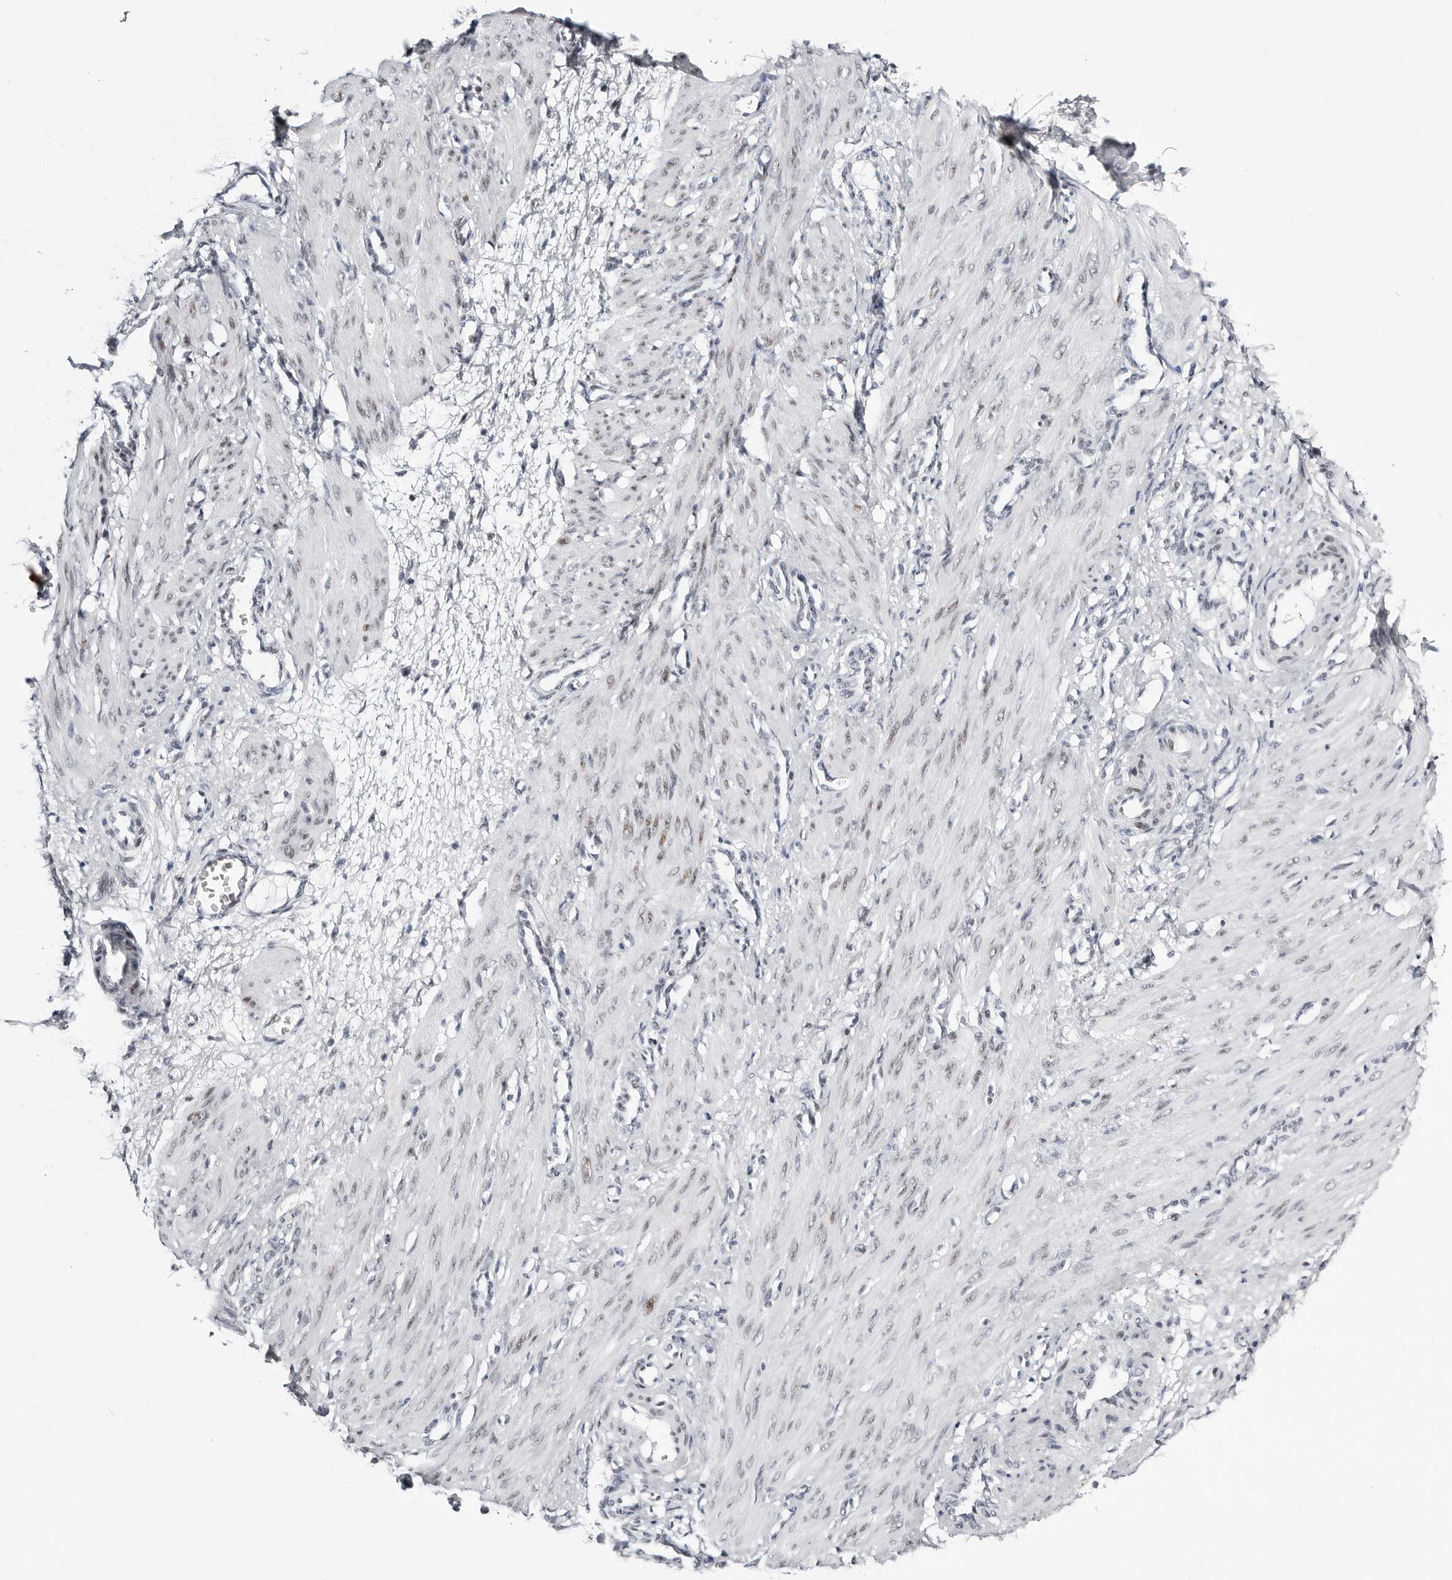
{"staining": {"intensity": "weak", "quantity": "25%-75%", "location": "nuclear"}, "tissue": "smooth muscle", "cell_type": "Smooth muscle cells", "image_type": "normal", "snomed": [{"axis": "morphology", "description": "Normal tissue, NOS"}, {"axis": "topography", "description": "Endometrium"}], "caption": "Smooth muscle stained with immunohistochemistry demonstrates weak nuclear staining in about 25%-75% of smooth muscle cells.", "gene": "VEZF1", "patient": {"sex": "female", "age": 33}}